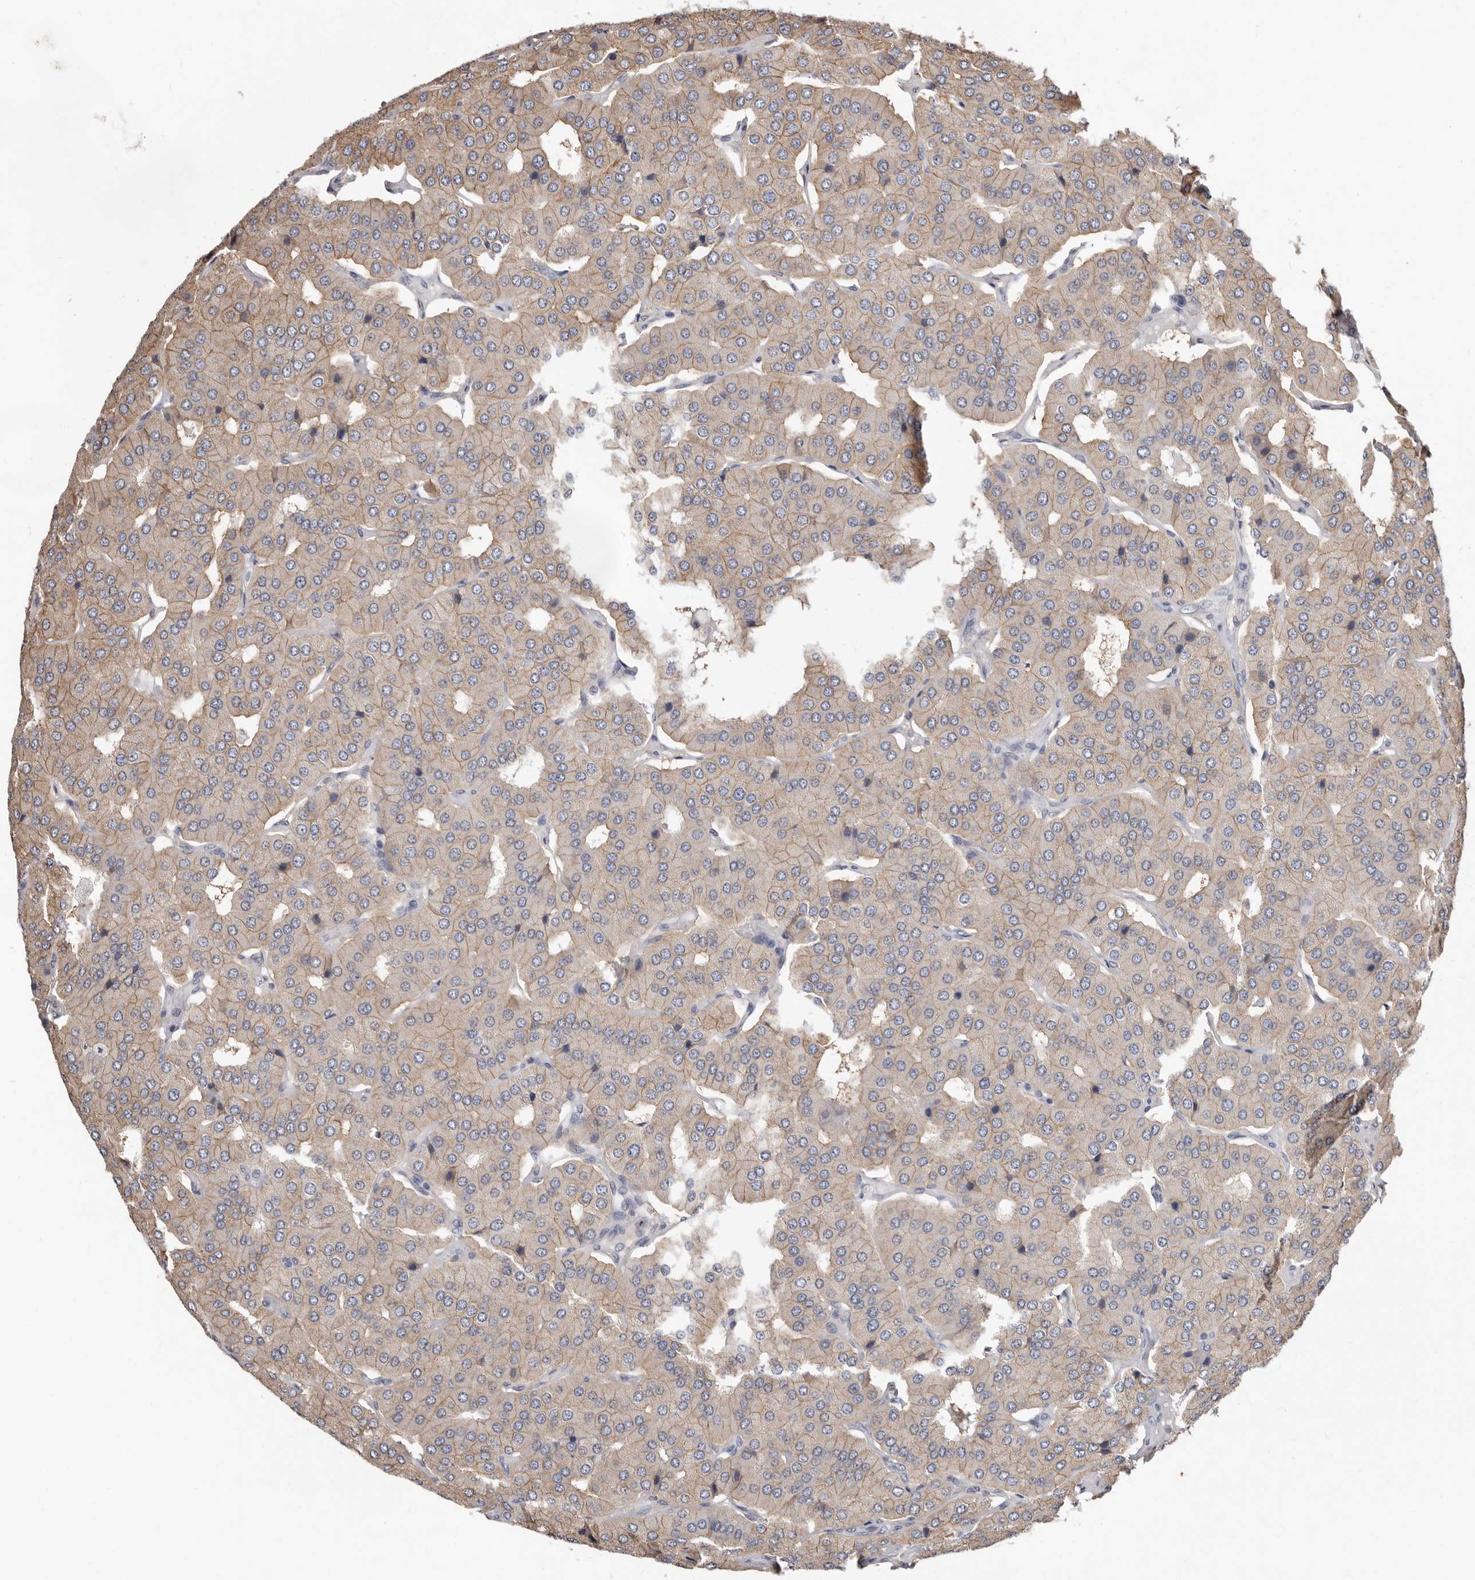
{"staining": {"intensity": "weak", "quantity": ">75%", "location": "cytoplasmic/membranous"}, "tissue": "parathyroid gland", "cell_type": "Glandular cells", "image_type": "normal", "snomed": [{"axis": "morphology", "description": "Normal tissue, NOS"}, {"axis": "morphology", "description": "Adenoma, NOS"}, {"axis": "topography", "description": "Parathyroid gland"}], "caption": "This is an image of IHC staining of unremarkable parathyroid gland, which shows weak expression in the cytoplasmic/membranous of glandular cells.", "gene": "MRPL18", "patient": {"sex": "female", "age": 86}}